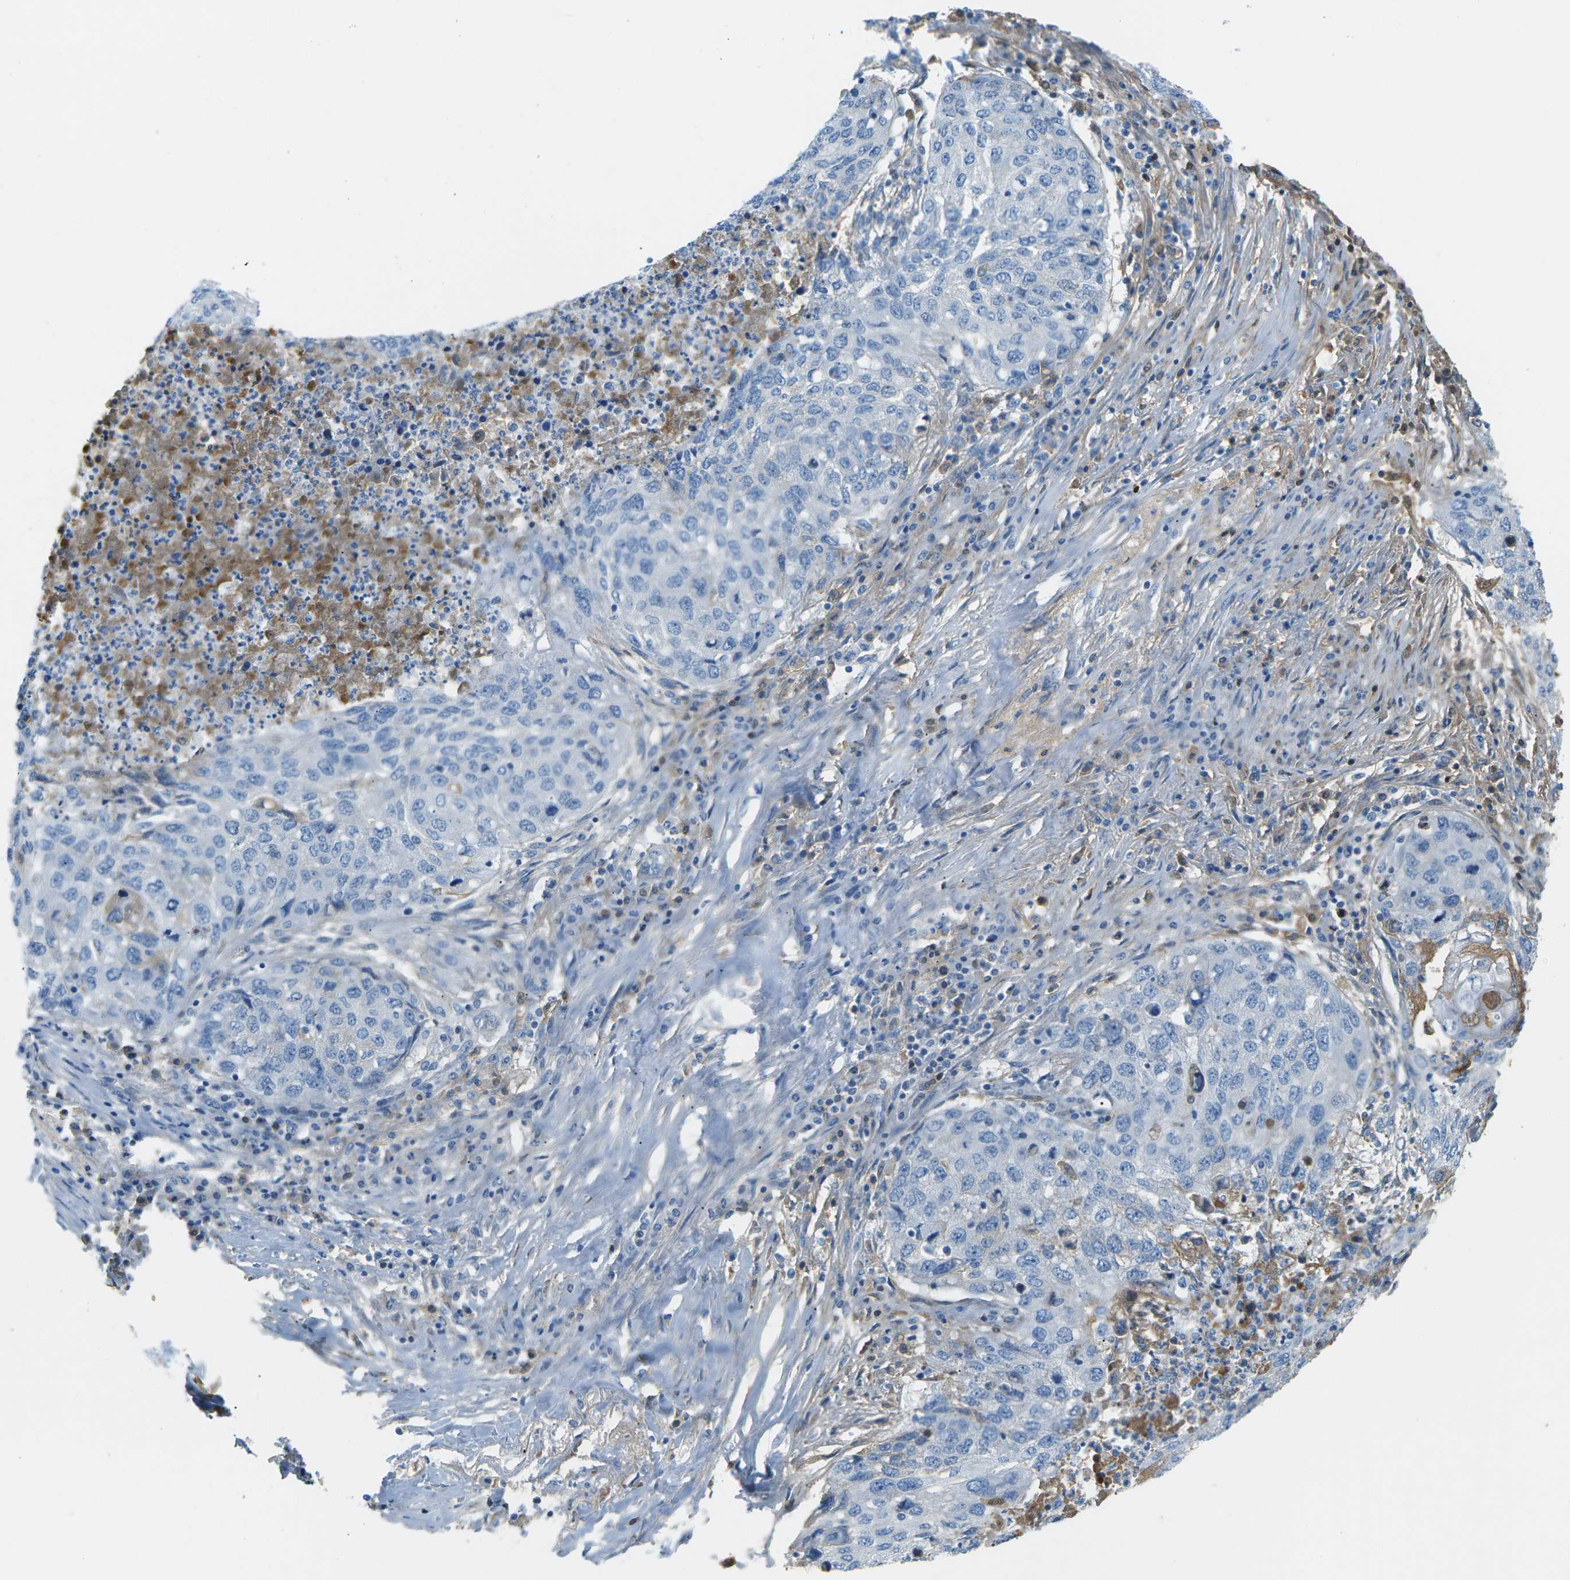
{"staining": {"intensity": "negative", "quantity": "none", "location": "none"}, "tissue": "lung cancer", "cell_type": "Tumor cells", "image_type": "cancer", "snomed": [{"axis": "morphology", "description": "Squamous cell carcinoma, NOS"}, {"axis": "topography", "description": "Lung"}], "caption": "This is an immunohistochemistry (IHC) histopathology image of squamous cell carcinoma (lung). There is no staining in tumor cells.", "gene": "CFI", "patient": {"sex": "female", "age": 63}}